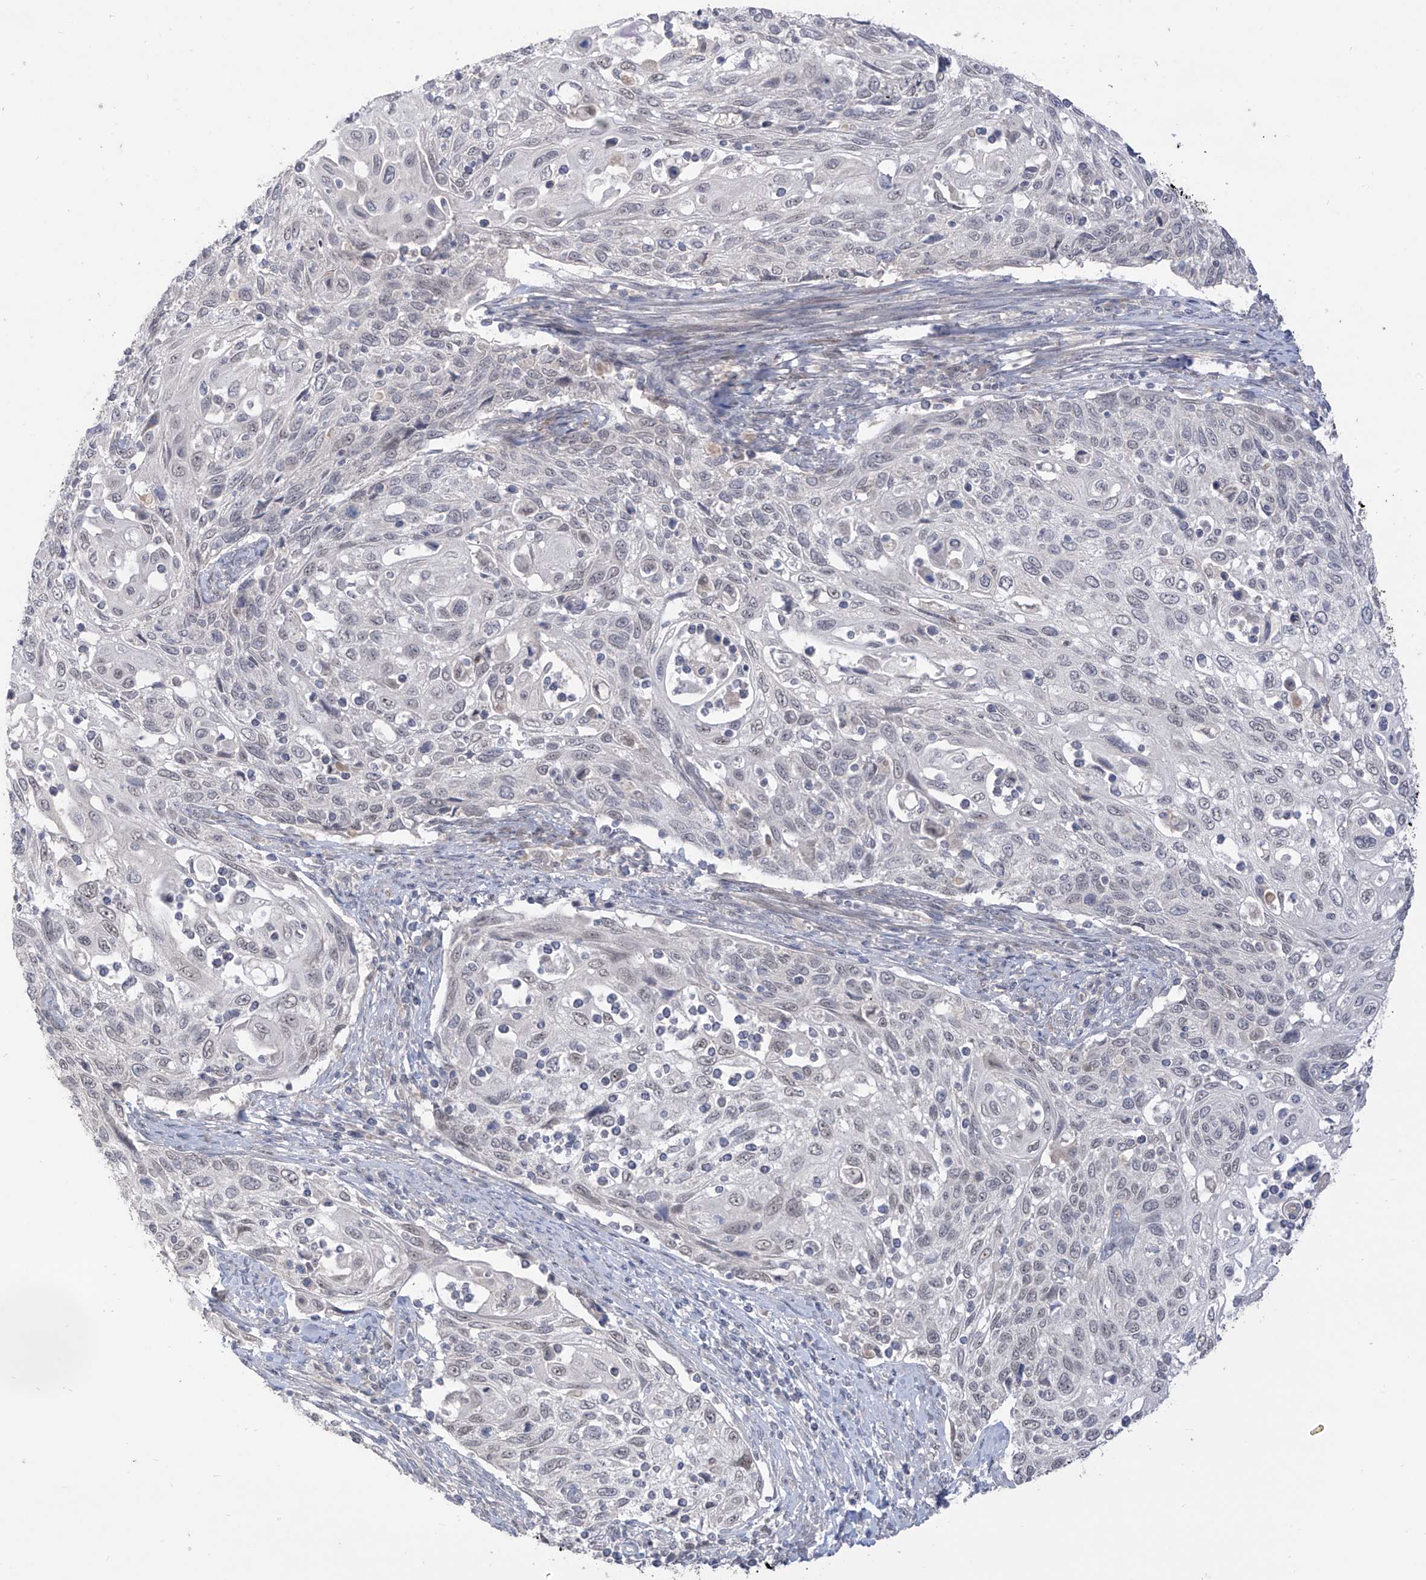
{"staining": {"intensity": "weak", "quantity": "25%-75%", "location": "nuclear"}, "tissue": "cervical cancer", "cell_type": "Tumor cells", "image_type": "cancer", "snomed": [{"axis": "morphology", "description": "Squamous cell carcinoma, NOS"}, {"axis": "topography", "description": "Cervix"}], "caption": "Brown immunohistochemical staining in human cervical cancer (squamous cell carcinoma) reveals weak nuclear positivity in about 25%-75% of tumor cells. (DAB (3,3'-diaminobenzidine) = brown stain, brightfield microscopy at high magnification).", "gene": "OGT", "patient": {"sex": "female", "age": 70}}